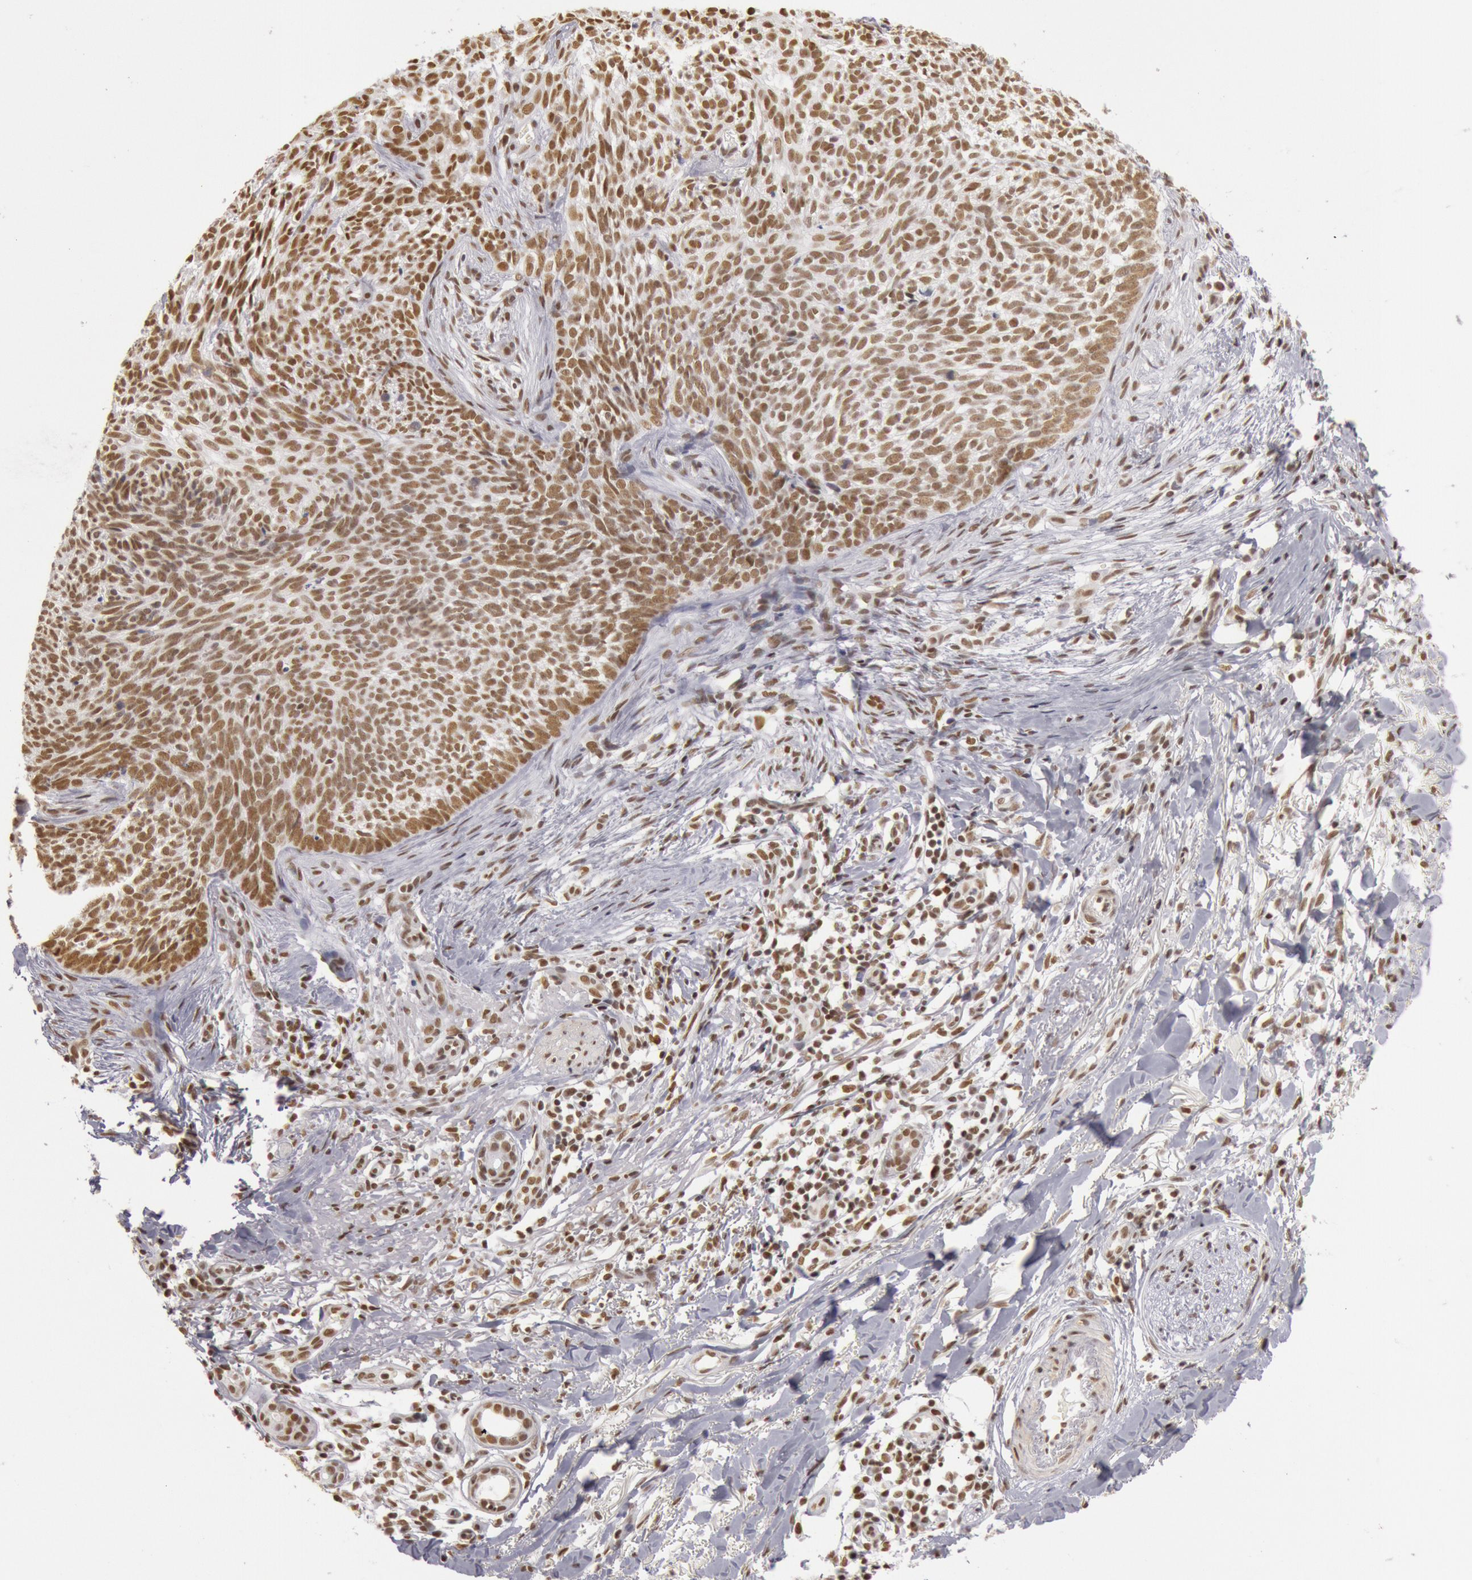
{"staining": {"intensity": "strong", "quantity": ">75%", "location": "nuclear"}, "tissue": "skin cancer", "cell_type": "Tumor cells", "image_type": "cancer", "snomed": [{"axis": "morphology", "description": "Basal cell carcinoma"}, {"axis": "topography", "description": "Skin"}], "caption": "Protein expression analysis of human basal cell carcinoma (skin) reveals strong nuclear staining in about >75% of tumor cells.", "gene": "ESS2", "patient": {"sex": "female", "age": 81}}